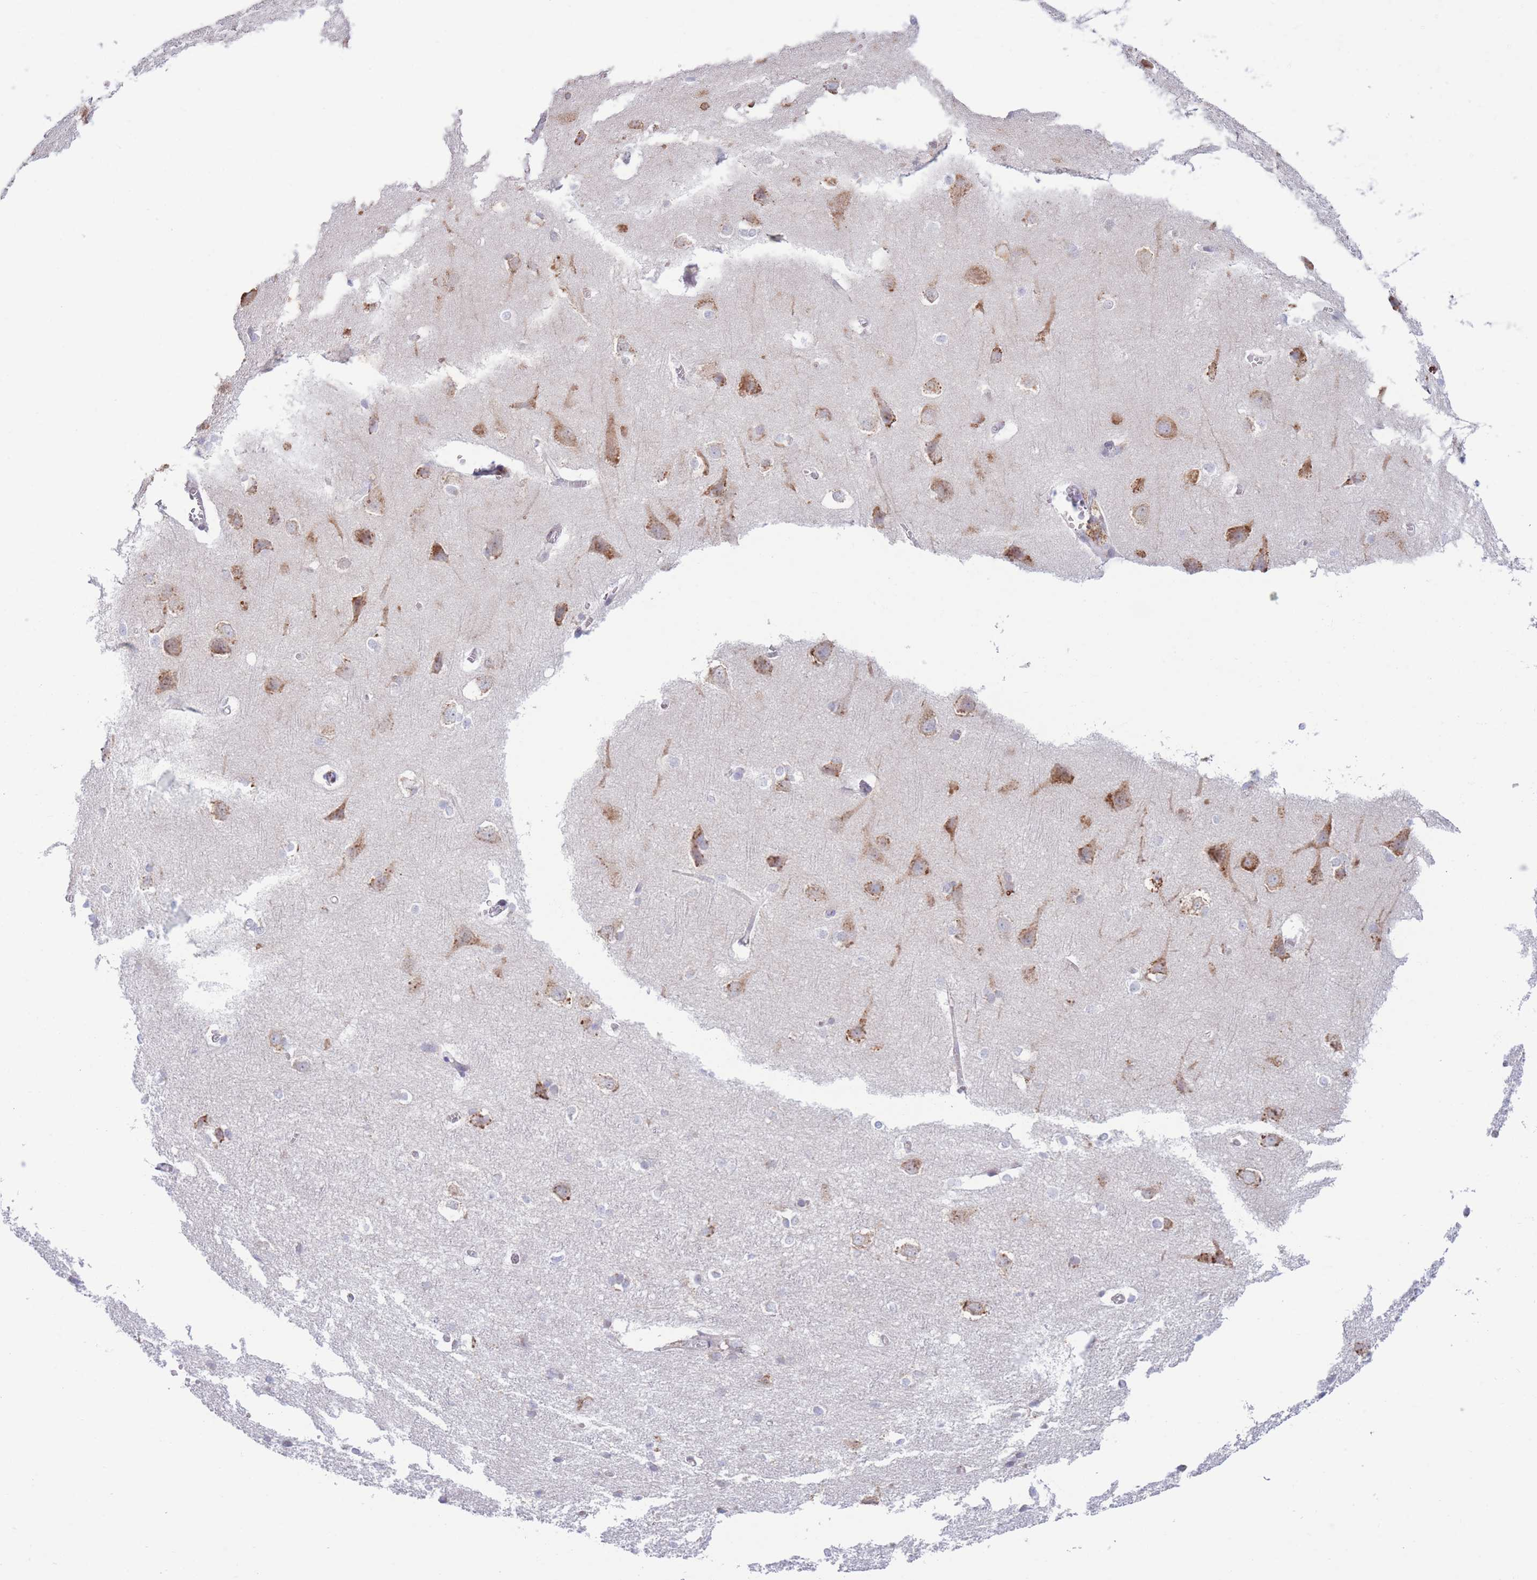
{"staining": {"intensity": "negative", "quantity": "none", "location": "none"}, "tissue": "cerebral cortex", "cell_type": "Endothelial cells", "image_type": "normal", "snomed": [{"axis": "morphology", "description": "Normal tissue, NOS"}, {"axis": "topography", "description": "Cerebral cortex"}], "caption": "Immunohistochemical staining of normal human cerebral cortex reveals no significant expression in endothelial cells.", "gene": "MYDGF", "patient": {"sex": "male", "age": 37}}